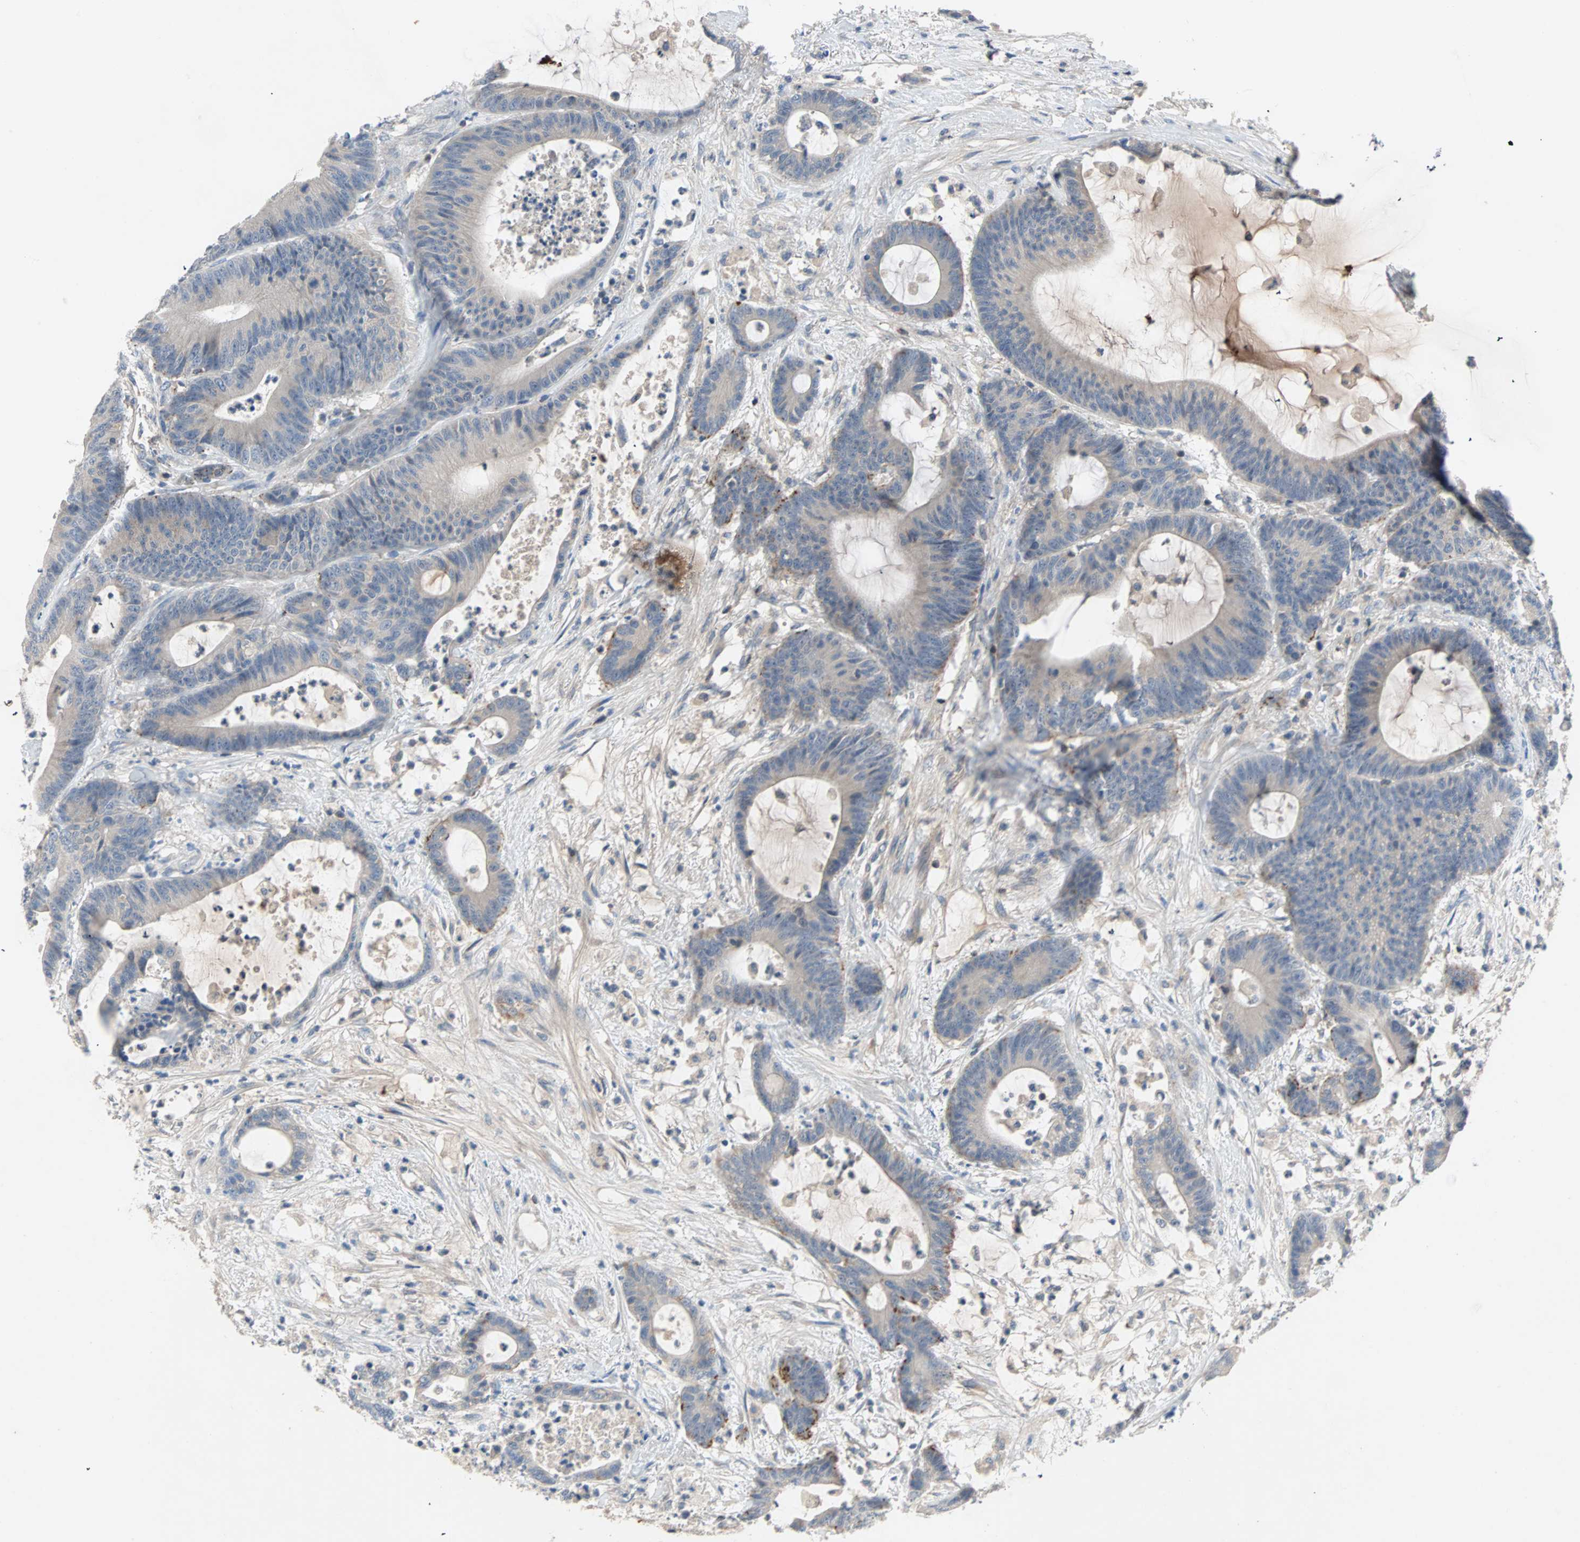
{"staining": {"intensity": "negative", "quantity": "none", "location": "none"}, "tissue": "colorectal cancer", "cell_type": "Tumor cells", "image_type": "cancer", "snomed": [{"axis": "morphology", "description": "Adenocarcinoma, NOS"}, {"axis": "topography", "description": "Colon"}], "caption": "Immunohistochemistry photomicrograph of neoplastic tissue: colorectal cancer (adenocarcinoma) stained with DAB demonstrates no significant protein positivity in tumor cells.", "gene": "MAP4K1", "patient": {"sex": "female", "age": 84}}